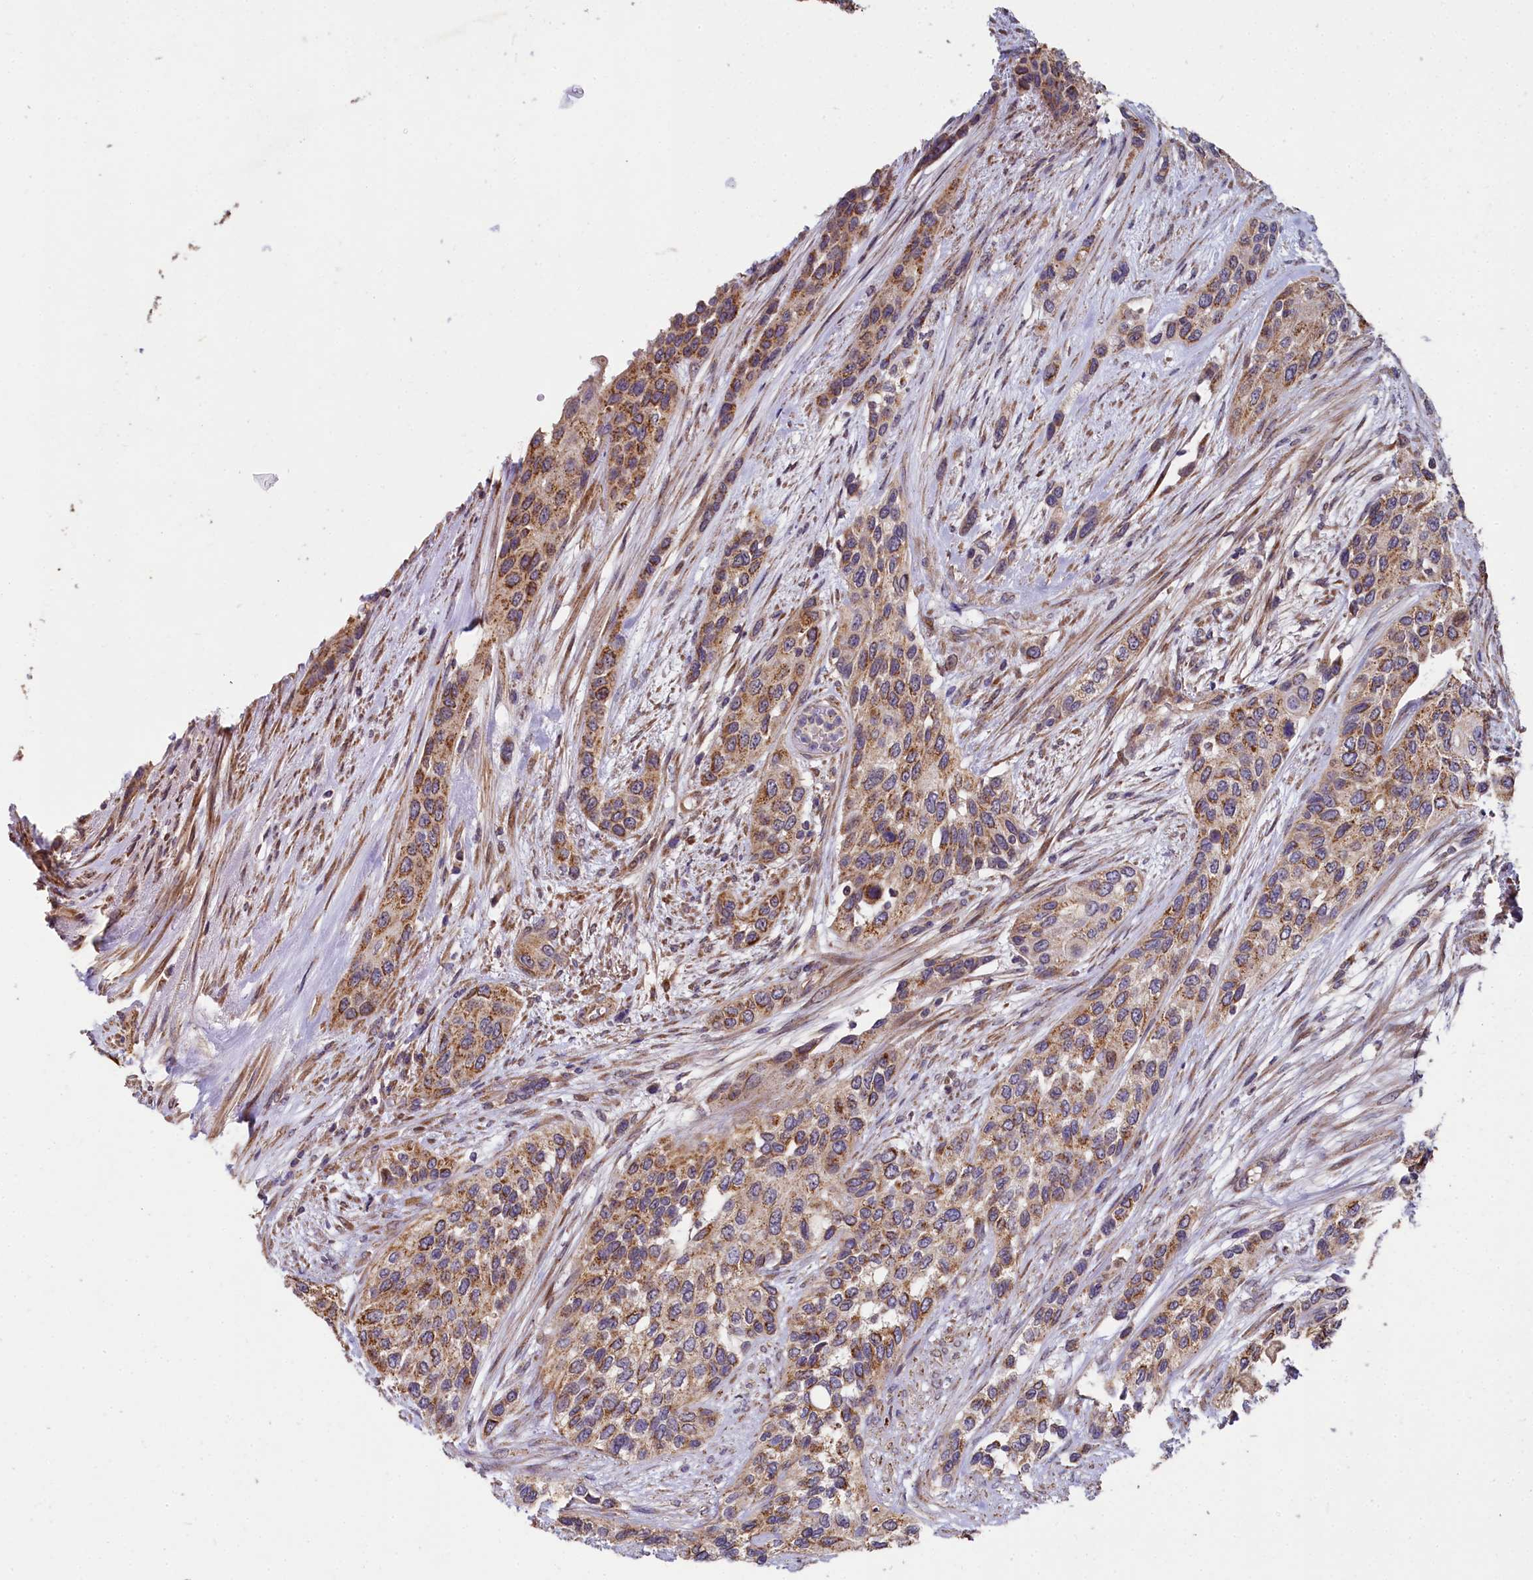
{"staining": {"intensity": "moderate", "quantity": ">75%", "location": "cytoplasmic/membranous"}, "tissue": "urothelial cancer", "cell_type": "Tumor cells", "image_type": "cancer", "snomed": [{"axis": "morphology", "description": "Normal tissue, NOS"}, {"axis": "morphology", "description": "Urothelial carcinoma, High grade"}, {"axis": "topography", "description": "Vascular tissue"}, {"axis": "topography", "description": "Urinary bladder"}], "caption": "The histopathology image exhibits immunohistochemical staining of urothelial cancer. There is moderate cytoplasmic/membranous expression is seen in about >75% of tumor cells. (DAB (3,3'-diaminobenzidine) IHC, brown staining for protein, blue staining for nuclei).", "gene": "SPRYD3", "patient": {"sex": "female", "age": 56}}